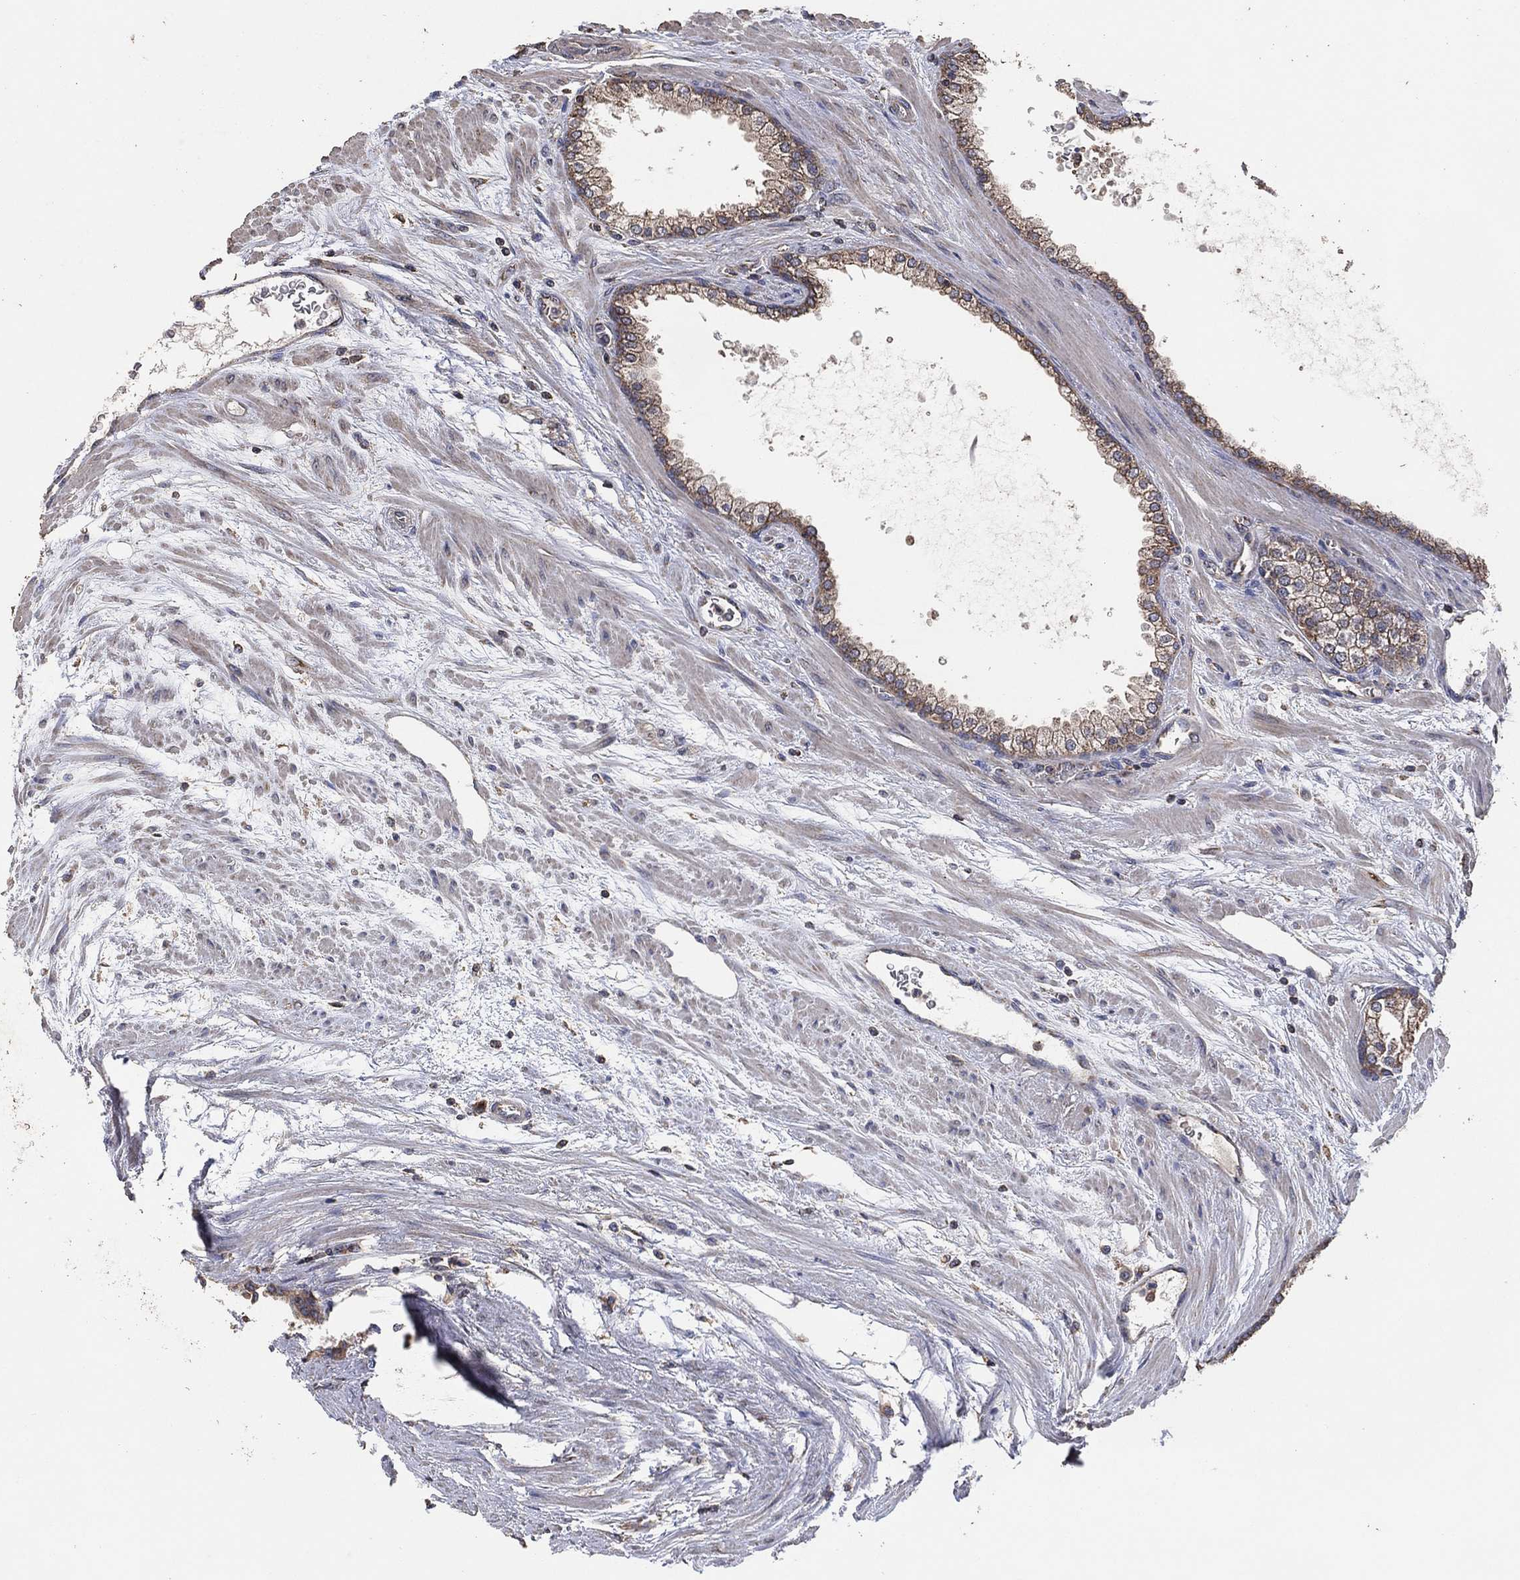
{"staining": {"intensity": "weak", "quantity": "<25%", "location": "cytoplasmic/membranous"}, "tissue": "prostate cancer", "cell_type": "Tumor cells", "image_type": "cancer", "snomed": [{"axis": "morphology", "description": "Adenocarcinoma, NOS"}, {"axis": "topography", "description": "Prostate"}], "caption": "Image shows no protein positivity in tumor cells of prostate adenocarcinoma tissue. Brightfield microscopy of immunohistochemistry stained with DAB (brown) and hematoxylin (blue), captured at high magnification.", "gene": "LIMD1", "patient": {"sex": "male", "age": 67}}